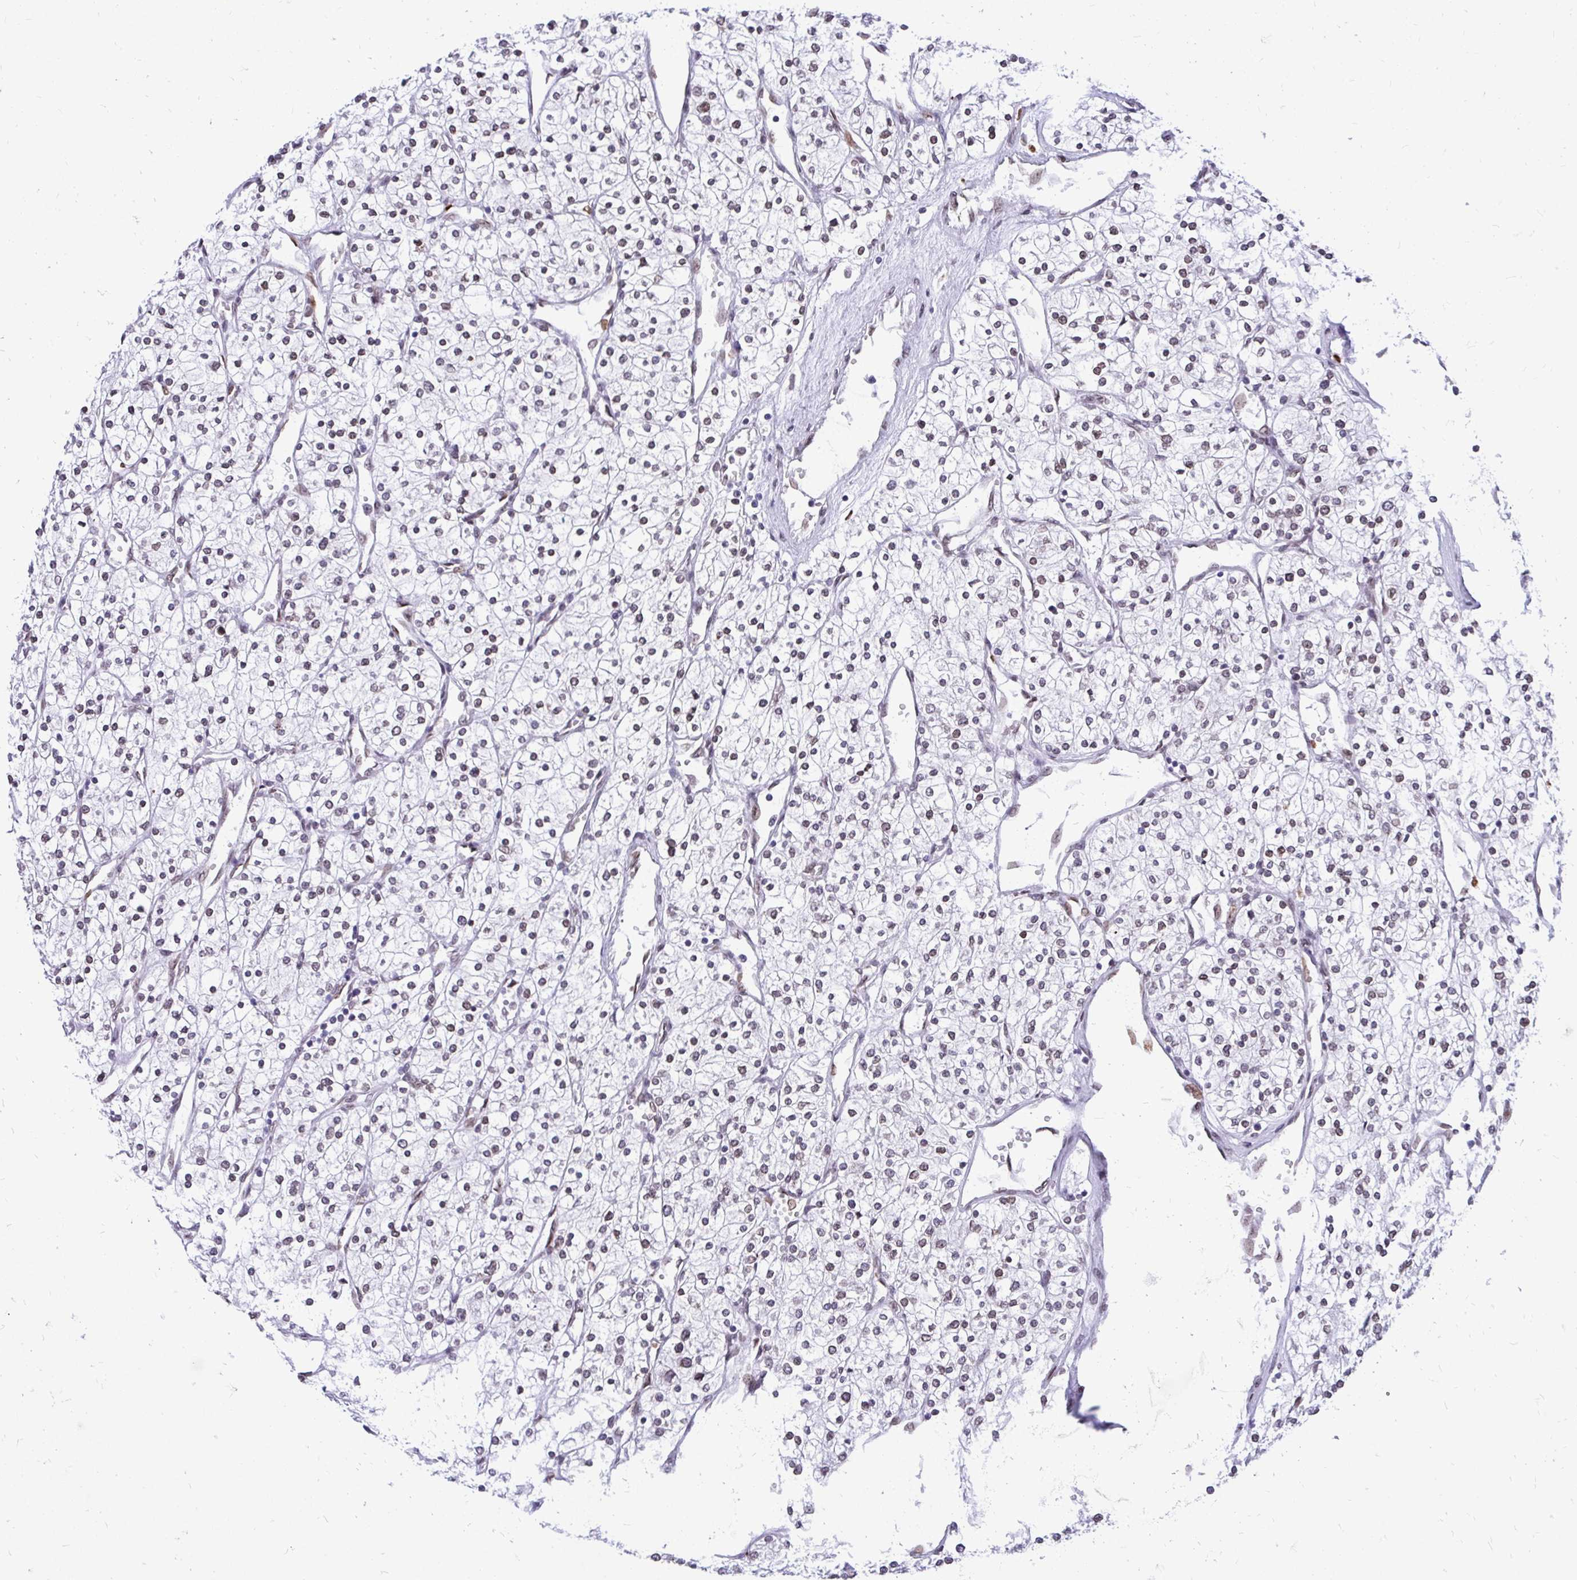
{"staining": {"intensity": "weak", "quantity": "25%-75%", "location": "nuclear"}, "tissue": "renal cancer", "cell_type": "Tumor cells", "image_type": "cancer", "snomed": [{"axis": "morphology", "description": "Adenocarcinoma, NOS"}, {"axis": "topography", "description": "Kidney"}], "caption": "Immunohistochemical staining of adenocarcinoma (renal) exhibits low levels of weak nuclear protein positivity in about 25%-75% of tumor cells. The staining is performed using DAB (3,3'-diaminobenzidine) brown chromogen to label protein expression. The nuclei are counter-stained blue using hematoxylin.", "gene": "BANF1", "patient": {"sex": "male", "age": 80}}